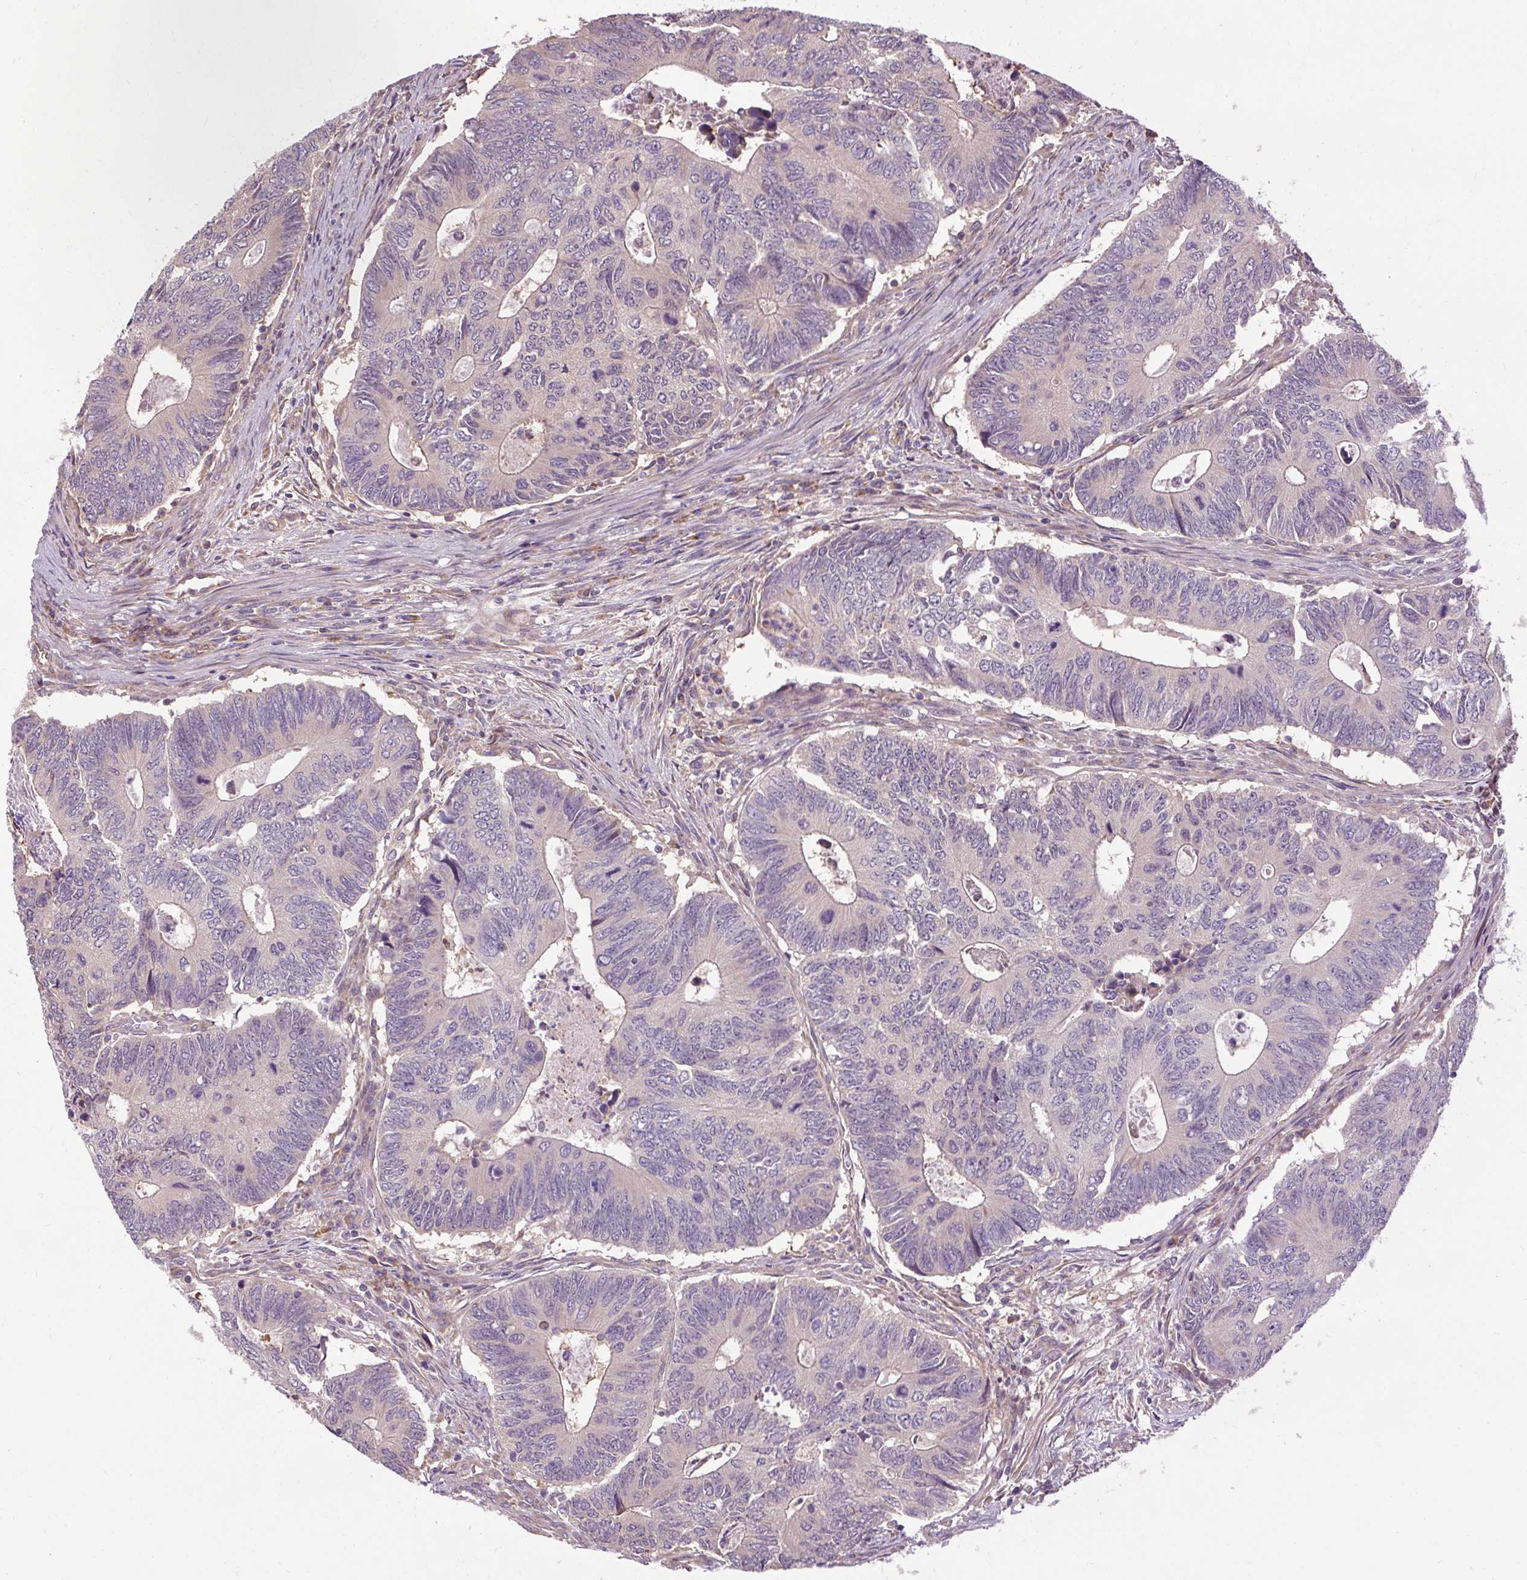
{"staining": {"intensity": "negative", "quantity": "none", "location": "none"}, "tissue": "colorectal cancer", "cell_type": "Tumor cells", "image_type": "cancer", "snomed": [{"axis": "morphology", "description": "Adenocarcinoma, NOS"}, {"axis": "topography", "description": "Colon"}], "caption": "This is an immunohistochemistry micrograph of colorectal adenocarcinoma. There is no staining in tumor cells.", "gene": "FLRT1", "patient": {"sex": "male", "age": 87}}